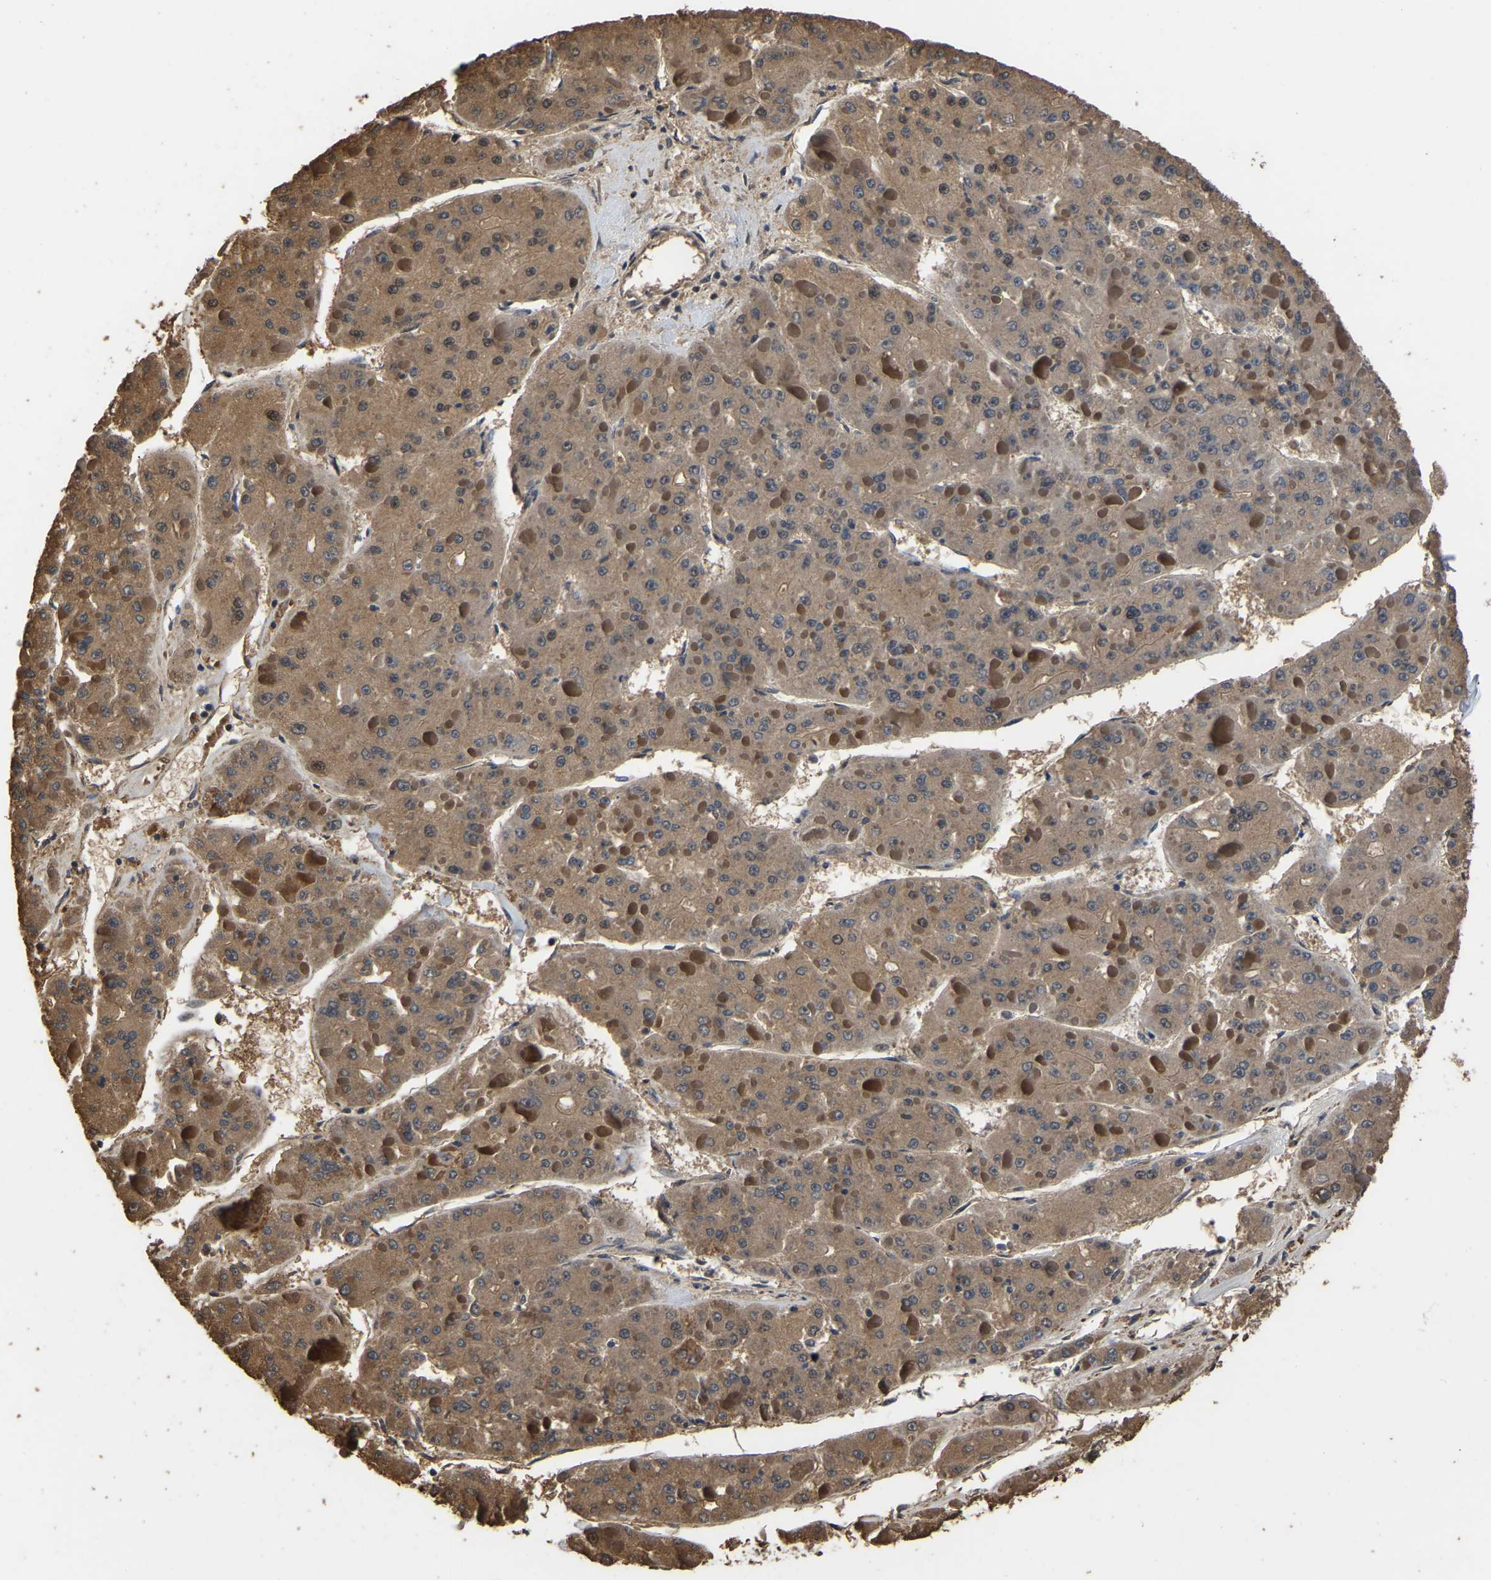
{"staining": {"intensity": "moderate", "quantity": ">75%", "location": "cytoplasmic/membranous,nuclear"}, "tissue": "liver cancer", "cell_type": "Tumor cells", "image_type": "cancer", "snomed": [{"axis": "morphology", "description": "Carcinoma, Hepatocellular, NOS"}, {"axis": "topography", "description": "Liver"}], "caption": "Immunohistochemistry histopathology image of neoplastic tissue: hepatocellular carcinoma (liver) stained using immunohistochemistry shows medium levels of moderate protein expression localized specifically in the cytoplasmic/membranous and nuclear of tumor cells, appearing as a cytoplasmic/membranous and nuclear brown color.", "gene": "CIAO1", "patient": {"sex": "female", "age": 73}}